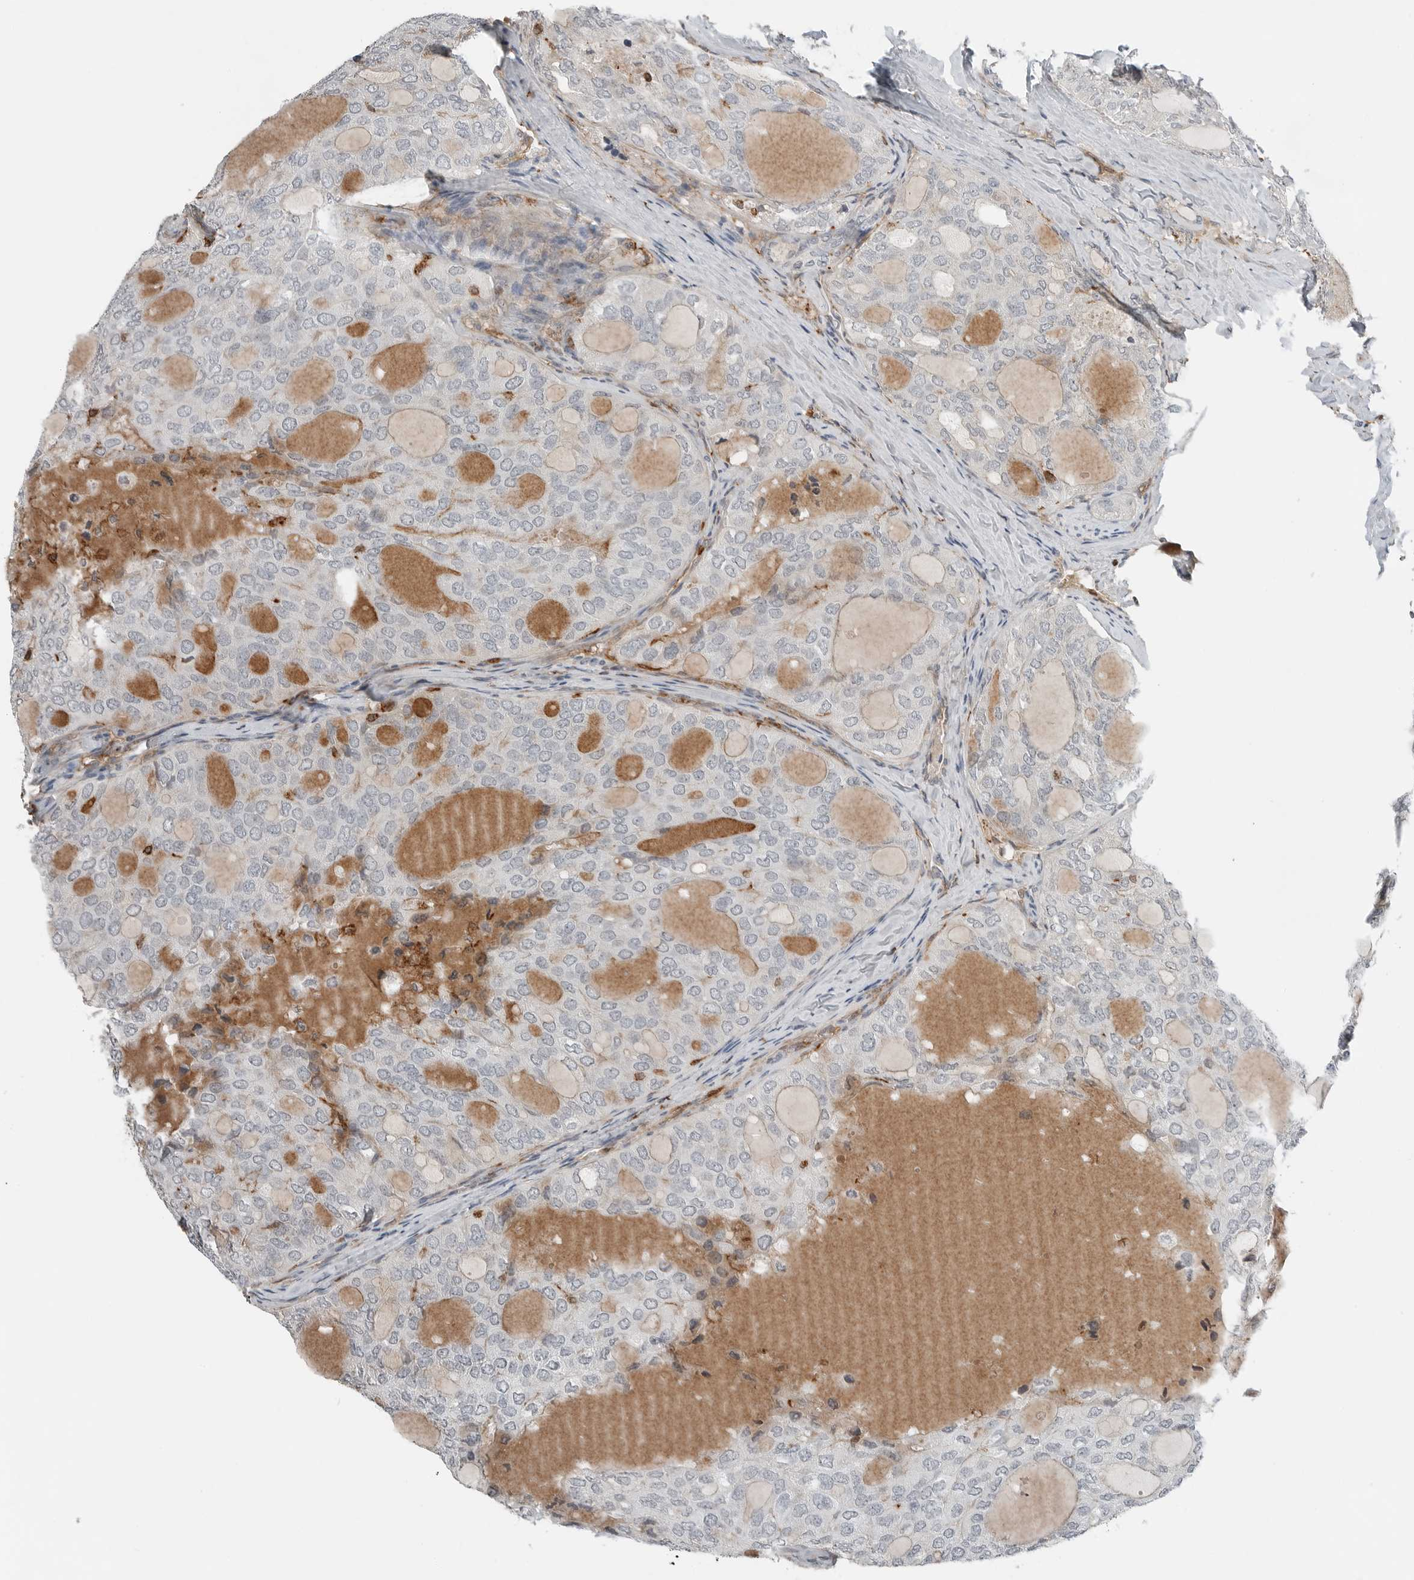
{"staining": {"intensity": "negative", "quantity": "none", "location": "none"}, "tissue": "thyroid cancer", "cell_type": "Tumor cells", "image_type": "cancer", "snomed": [{"axis": "morphology", "description": "Follicular adenoma carcinoma, NOS"}, {"axis": "topography", "description": "Thyroid gland"}], "caption": "Immunohistochemistry image of neoplastic tissue: human follicular adenoma carcinoma (thyroid) stained with DAB (3,3'-diaminobenzidine) reveals no significant protein positivity in tumor cells.", "gene": "LEFTY2", "patient": {"sex": "male", "age": 75}}